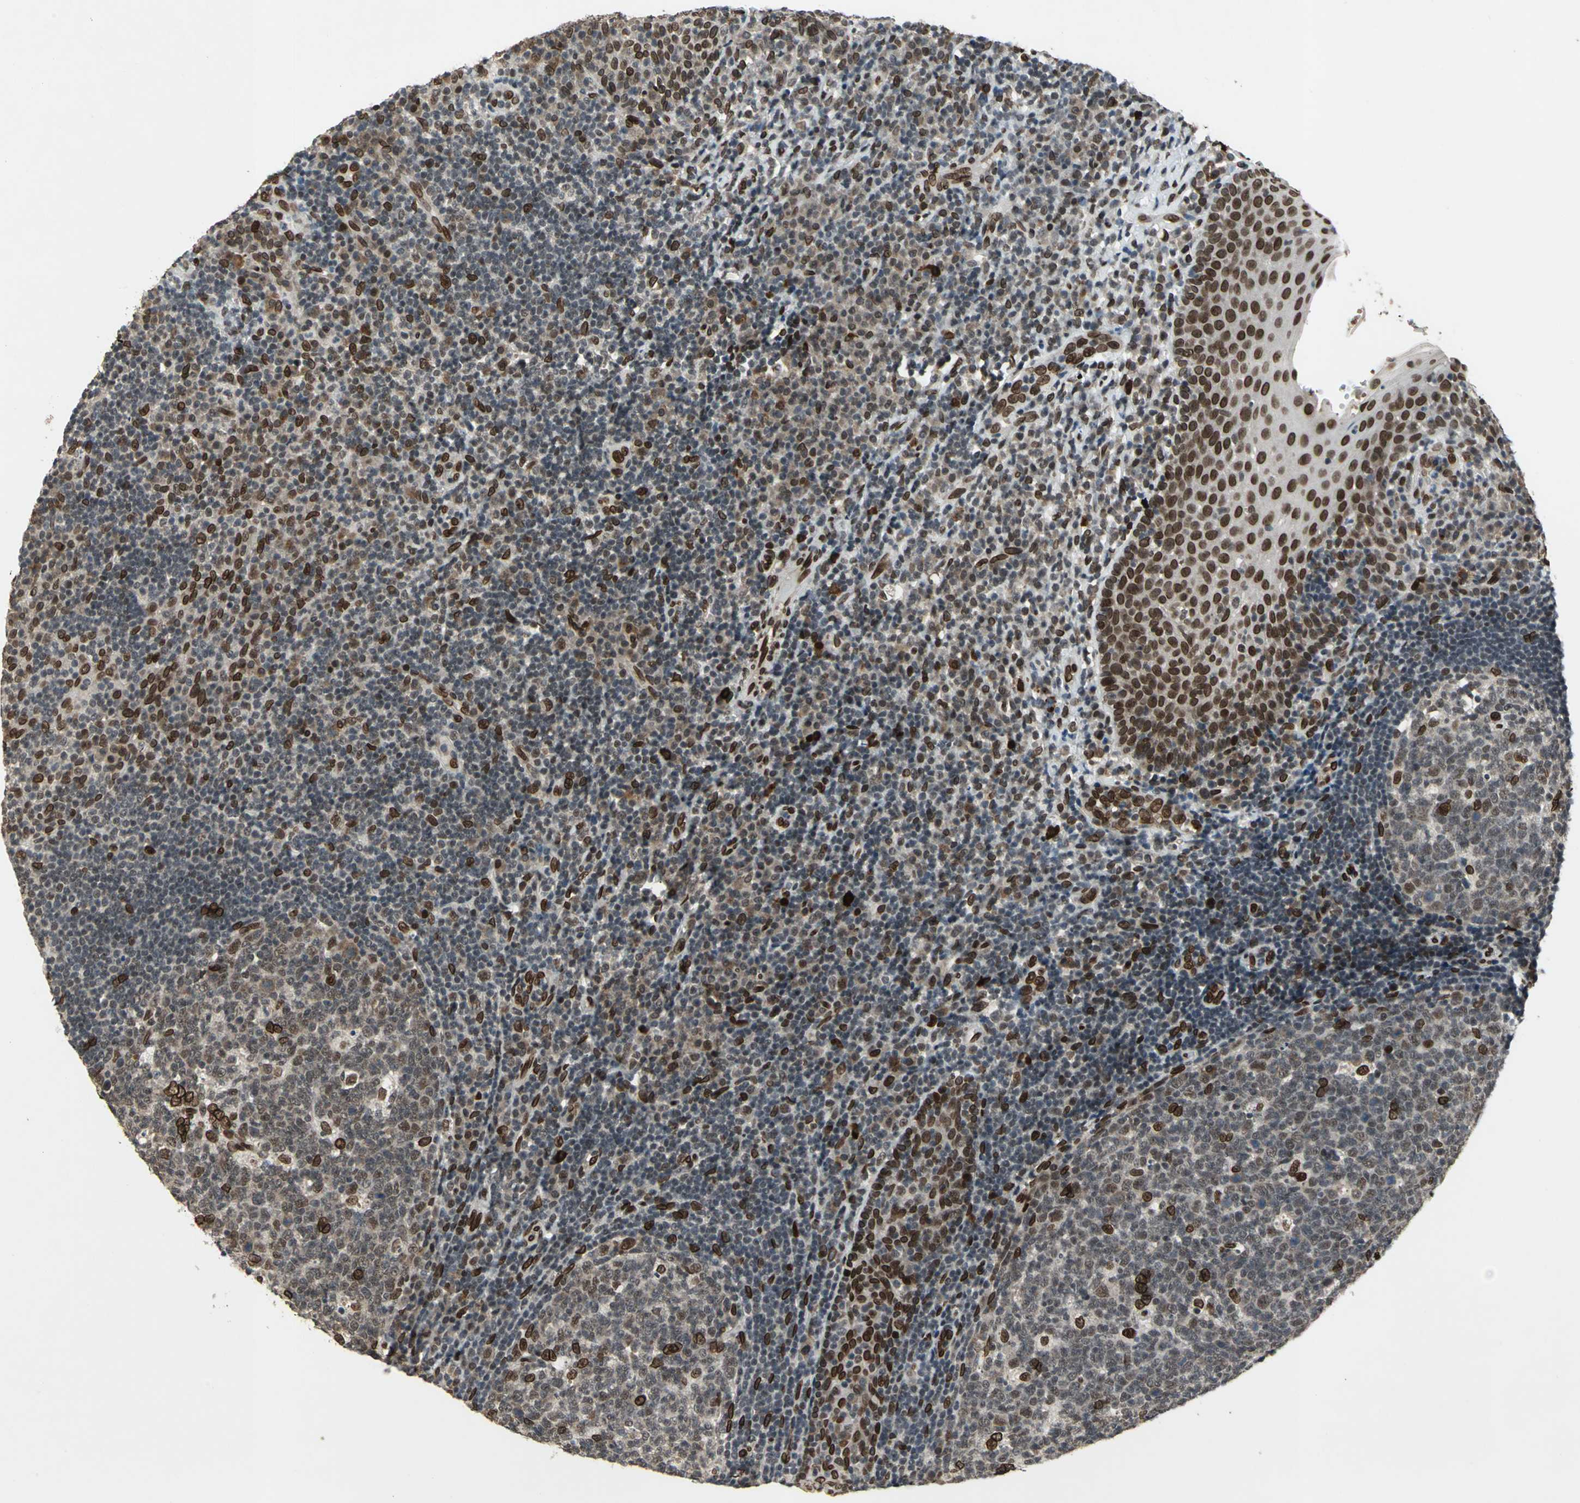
{"staining": {"intensity": "strong", "quantity": "25%-75%", "location": "nuclear"}, "tissue": "tonsil", "cell_type": "Germinal center cells", "image_type": "normal", "snomed": [{"axis": "morphology", "description": "Normal tissue, NOS"}, {"axis": "topography", "description": "Tonsil"}], "caption": "High-power microscopy captured an immunohistochemistry (IHC) photomicrograph of normal tonsil, revealing strong nuclear positivity in approximately 25%-75% of germinal center cells. The staining is performed using DAB brown chromogen to label protein expression. The nuclei are counter-stained blue using hematoxylin.", "gene": "ISY1", "patient": {"sex": "female", "age": 40}}